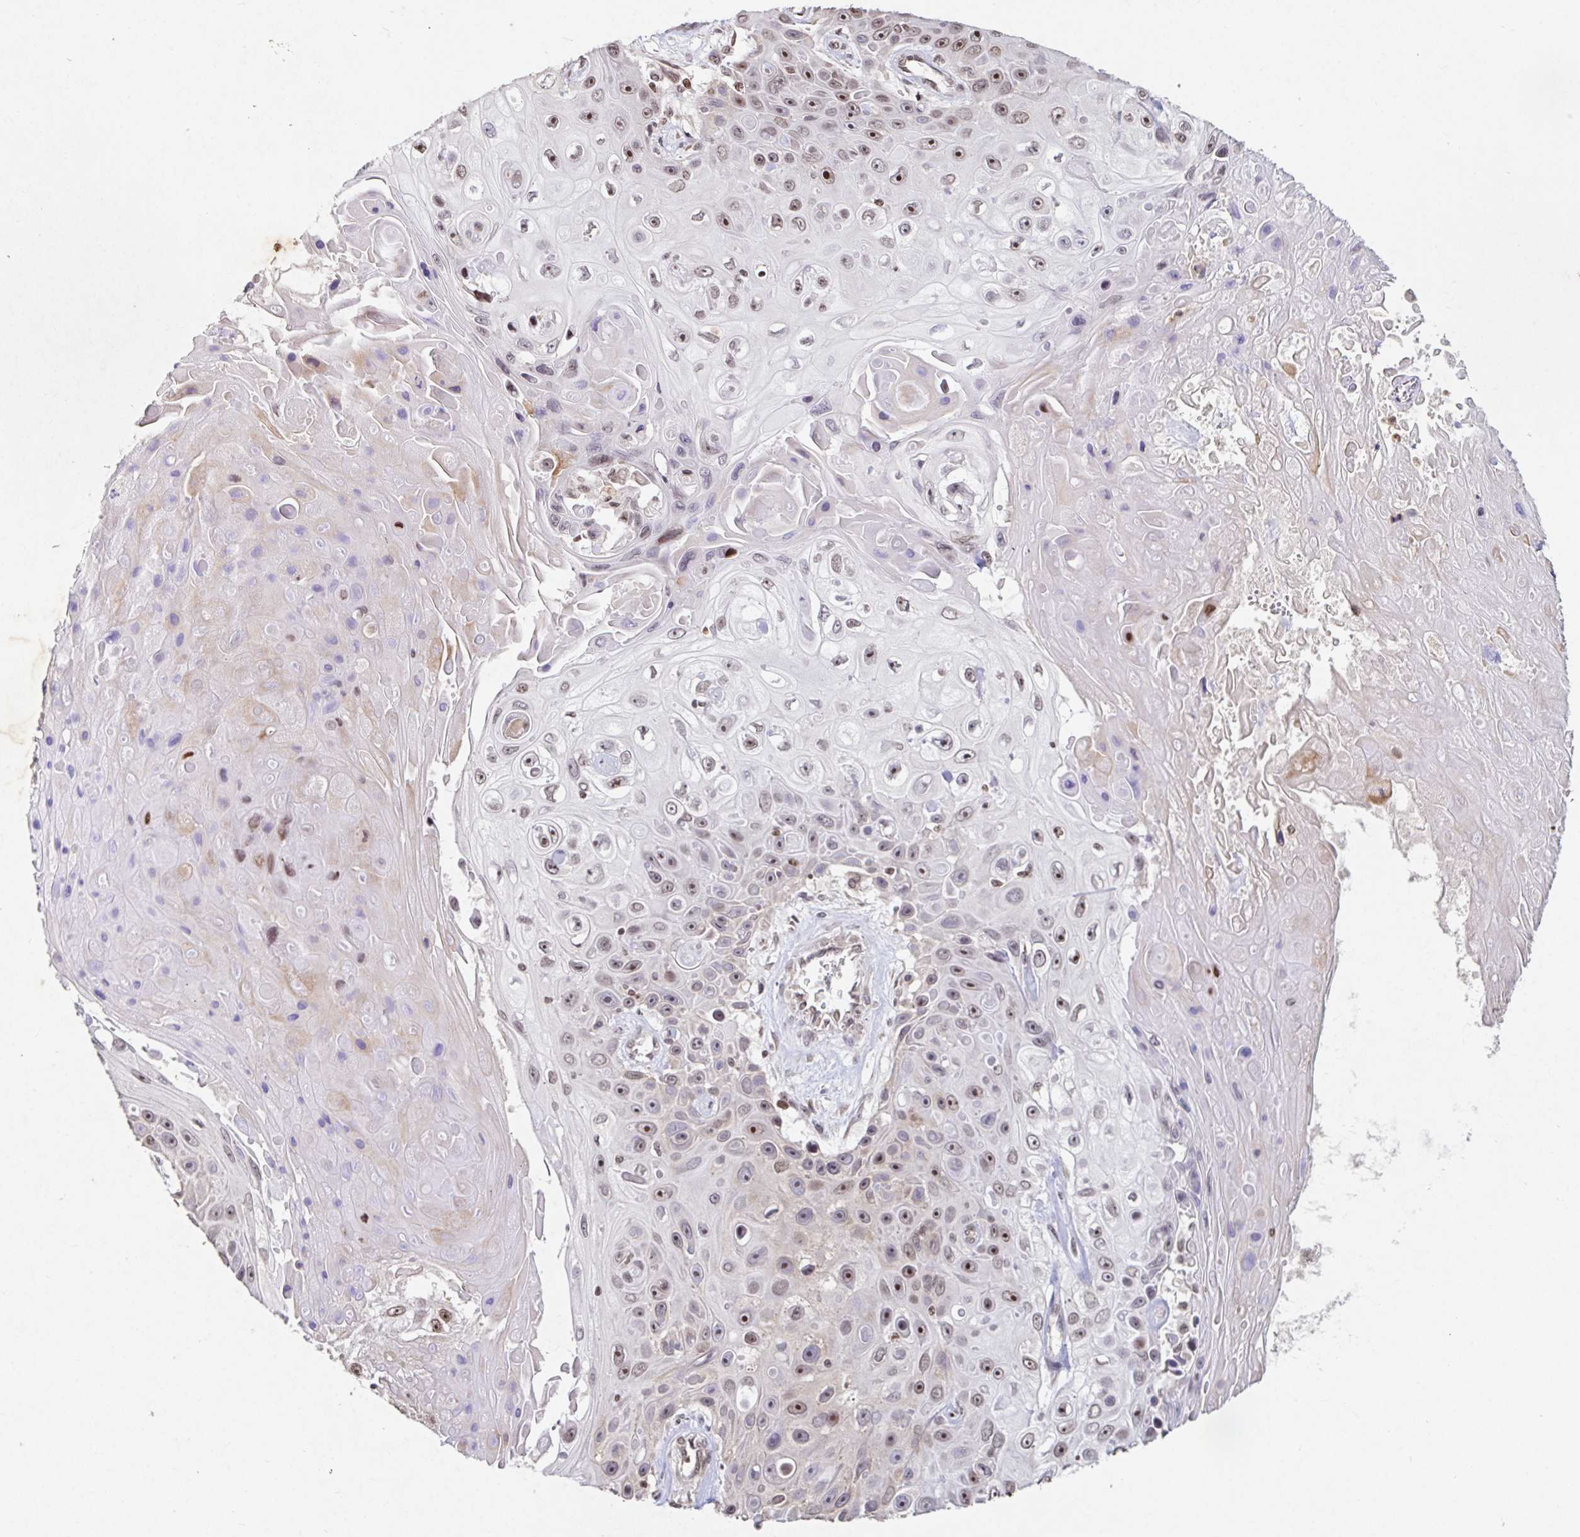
{"staining": {"intensity": "strong", "quantity": "<25%", "location": "nuclear"}, "tissue": "skin cancer", "cell_type": "Tumor cells", "image_type": "cancer", "snomed": [{"axis": "morphology", "description": "Squamous cell carcinoma, NOS"}, {"axis": "topography", "description": "Skin"}], "caption": "DAB immunohistochemical staining of skin cancer (squamous cell carcinoma) displays strong nuclear protein expression in about <25% of tumor cells. Using DAB (brown) and hematoxylin (blue) stains, captured at high magnification using brightfield microscopy.", "gene": "C19orf53", "patient": {"sex": "male", "age": 82}}